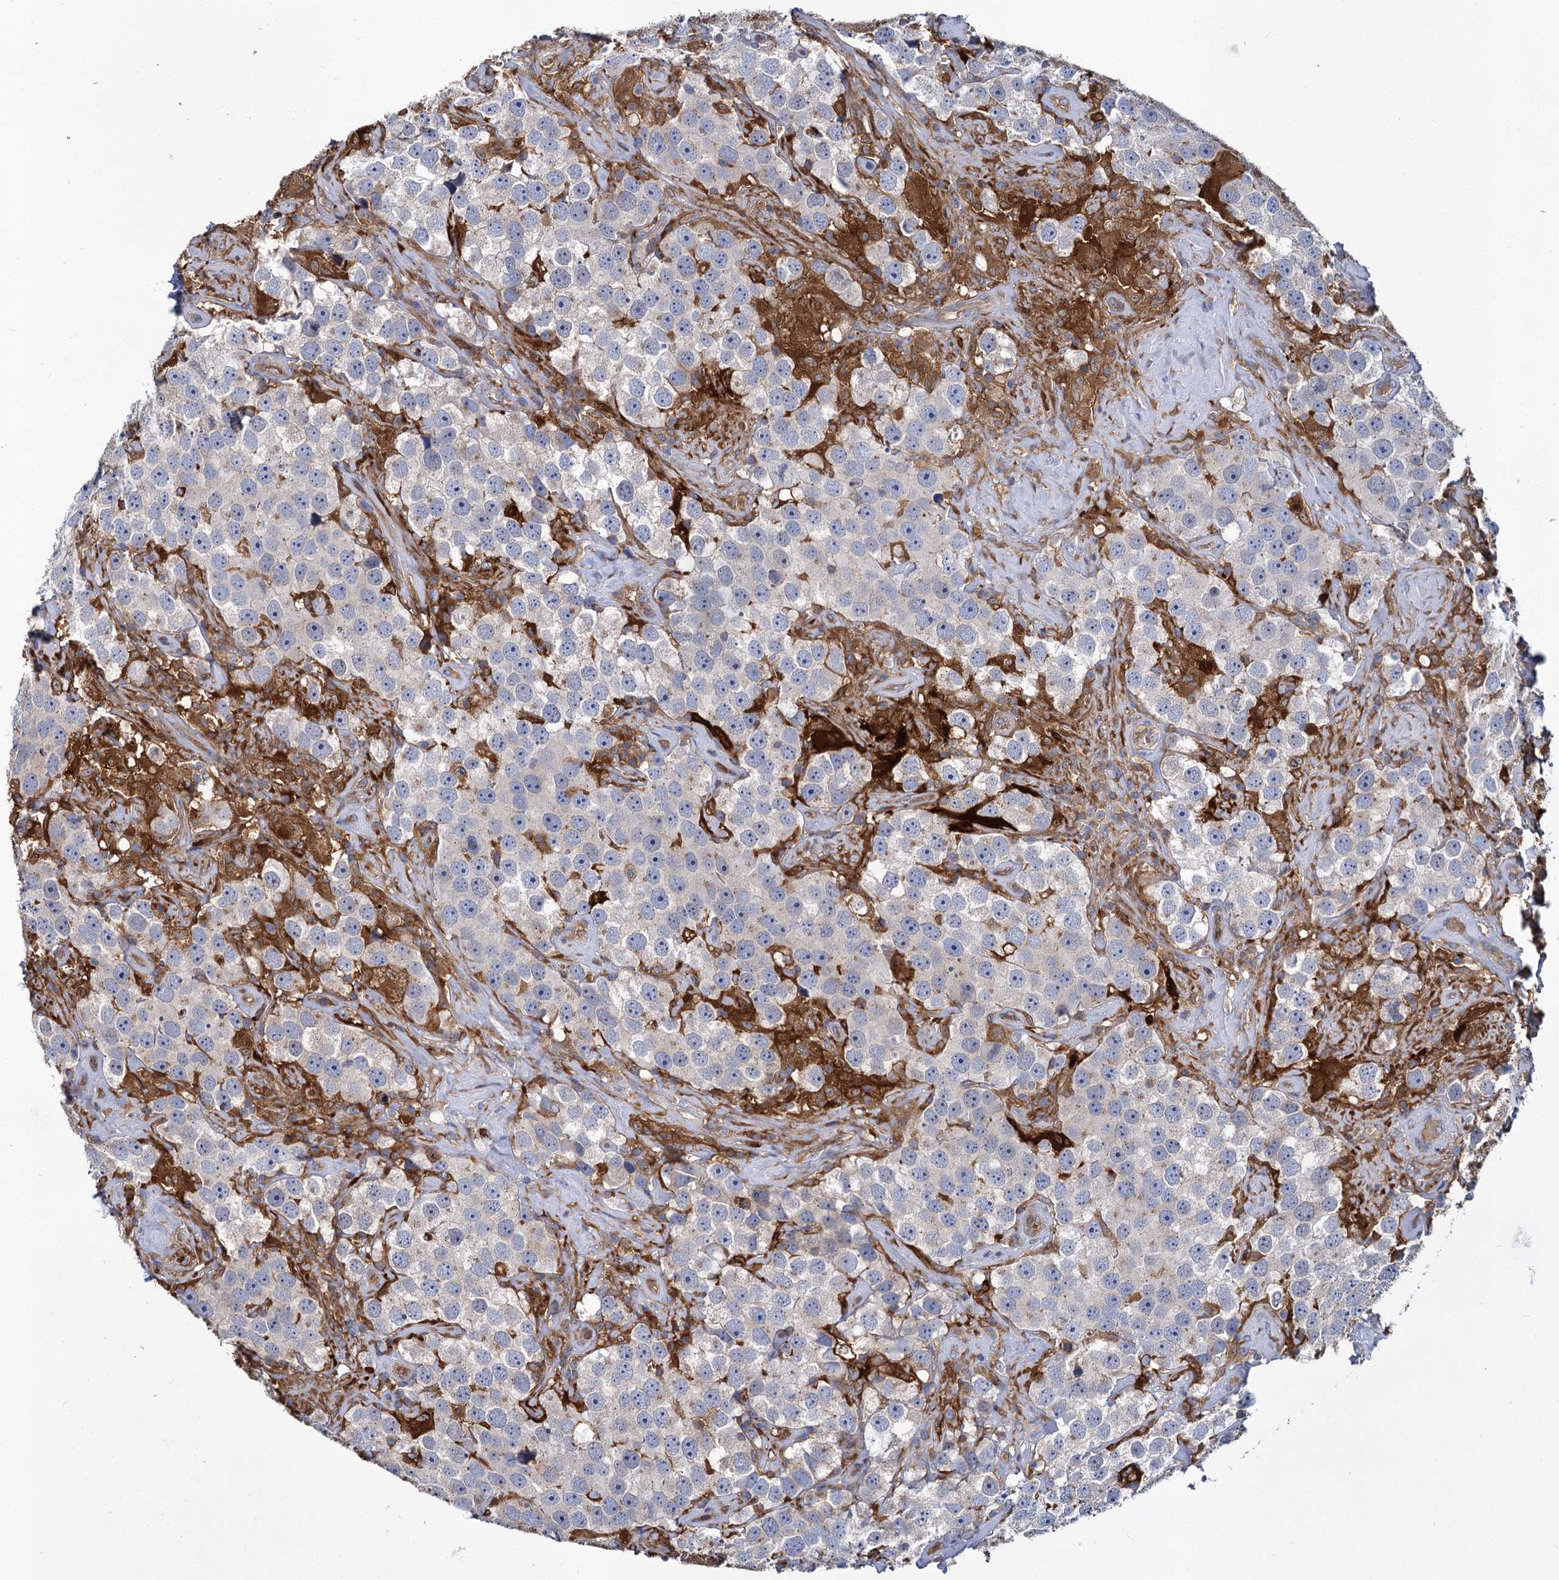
{"staining": {"intensity": "negative", "quantity": "none", "location": "none"}, "tissue": "testis cancer", "cell_type": "Tumor cells", "image_type": "cancer", "snomed": [{"axis": "morphology", "description": "Seminoma, NOS"}, {"axis": "topography", "description": "Testis"}], "caption": "This is an immunohistochemistry (IHC) image of seminoma (testis). There is no staining in tumor cells.", "gene": "GCLC", "patient": {"sex": "male", "age": 49}}